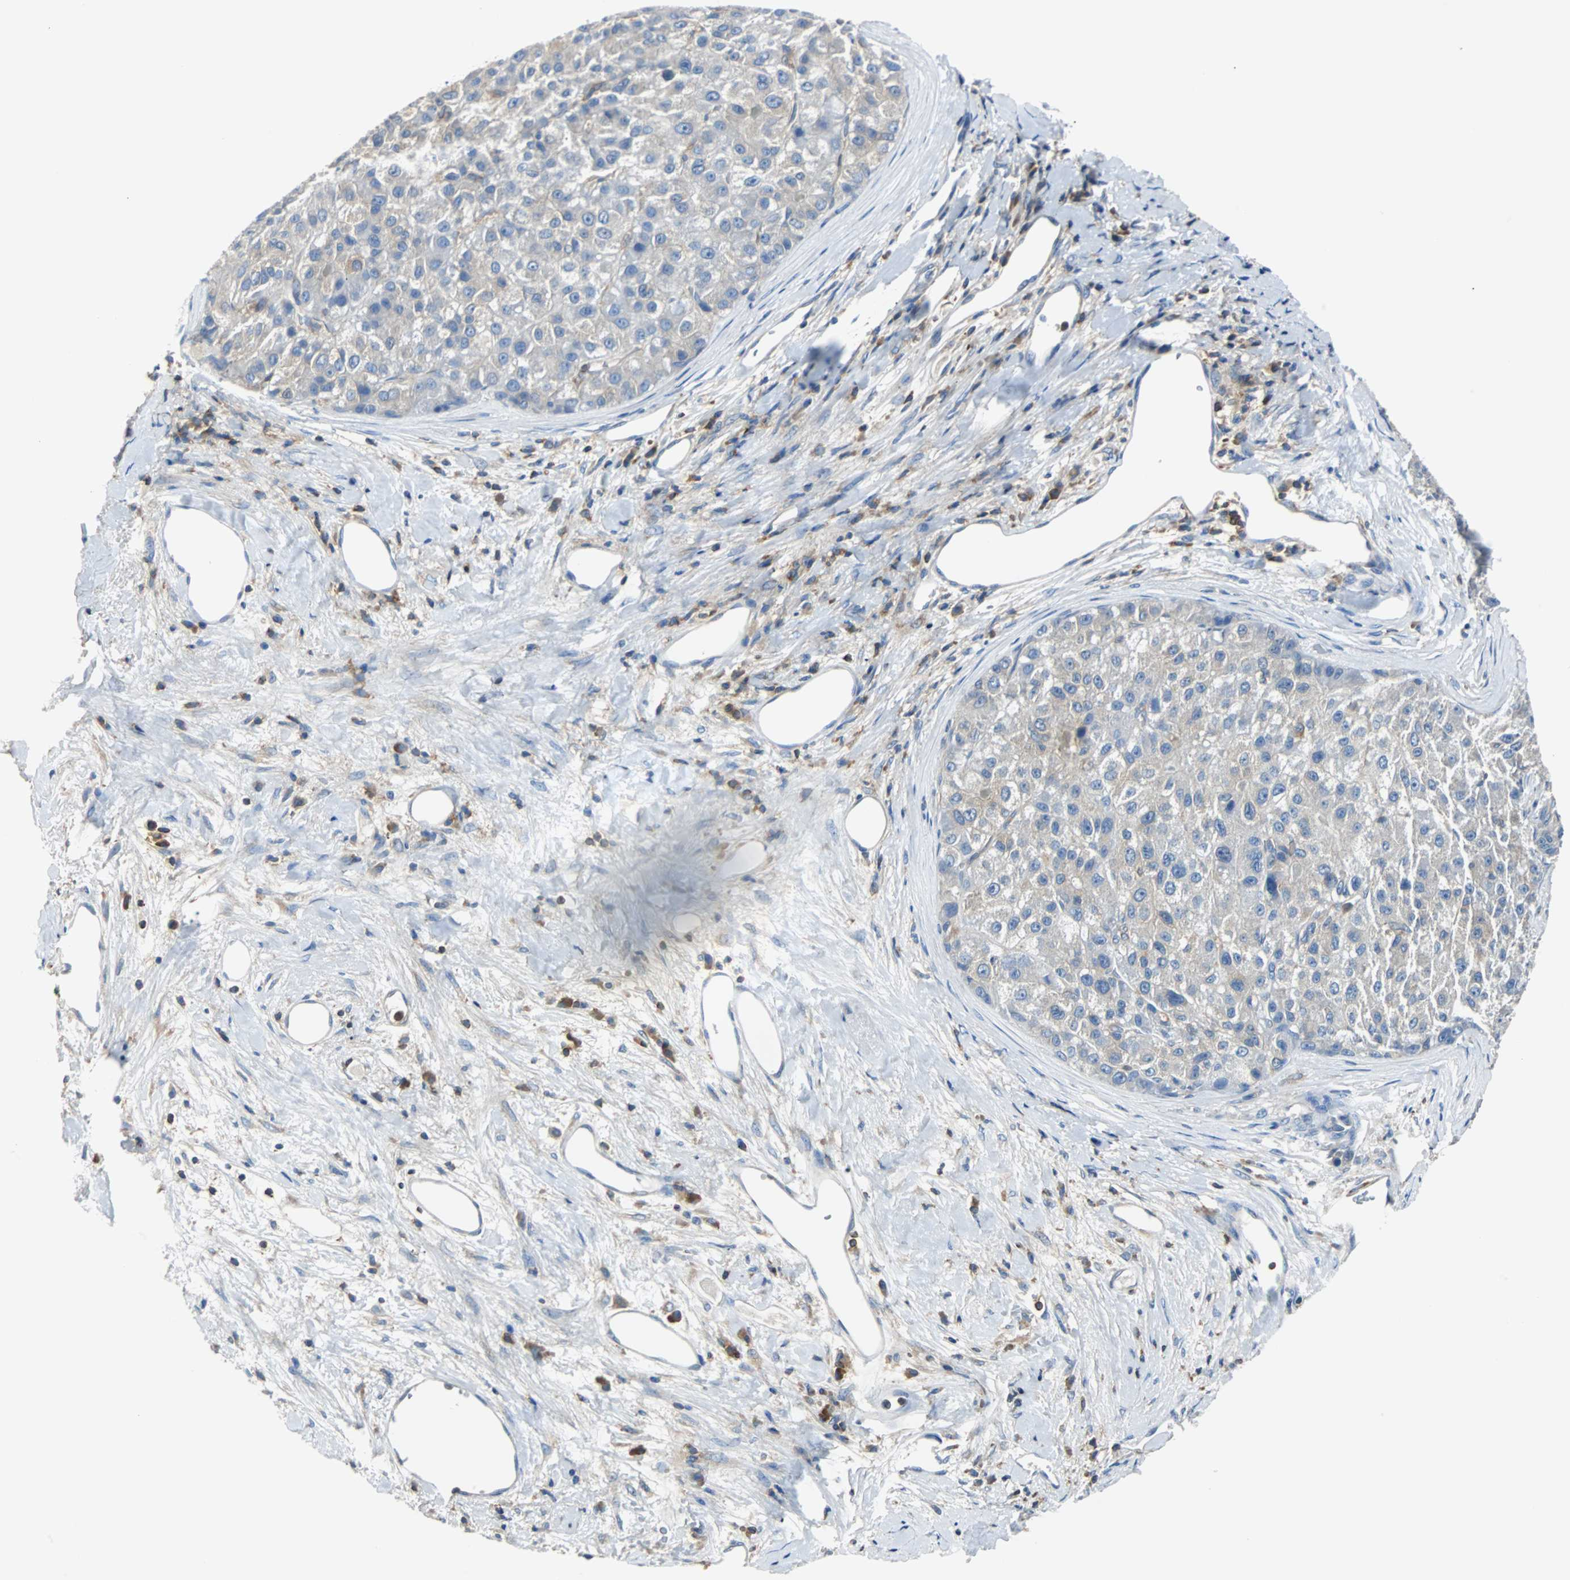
{"staining": {"intensity": "negative", "quantity": "none", "location": "none"}, "tissue": "liver cancer", "cell_type": "Tumor cells", "image_type": "cancer", "snomed": [{"axis": "morphology", "description": "Carcinoma, Hepatocellular, NOS"}, {"axis": "topography", "description": "Liver"}], "caption": "This histopathology image is of liver cancer (hepatocellular carcinoma) stained with IHC to label a protein in brown with the nuclei are counter-stained blue. There is no expression in tumor cells.", "gene": "TSC22D4", "patient": {"sex": "male", "age": 80}}